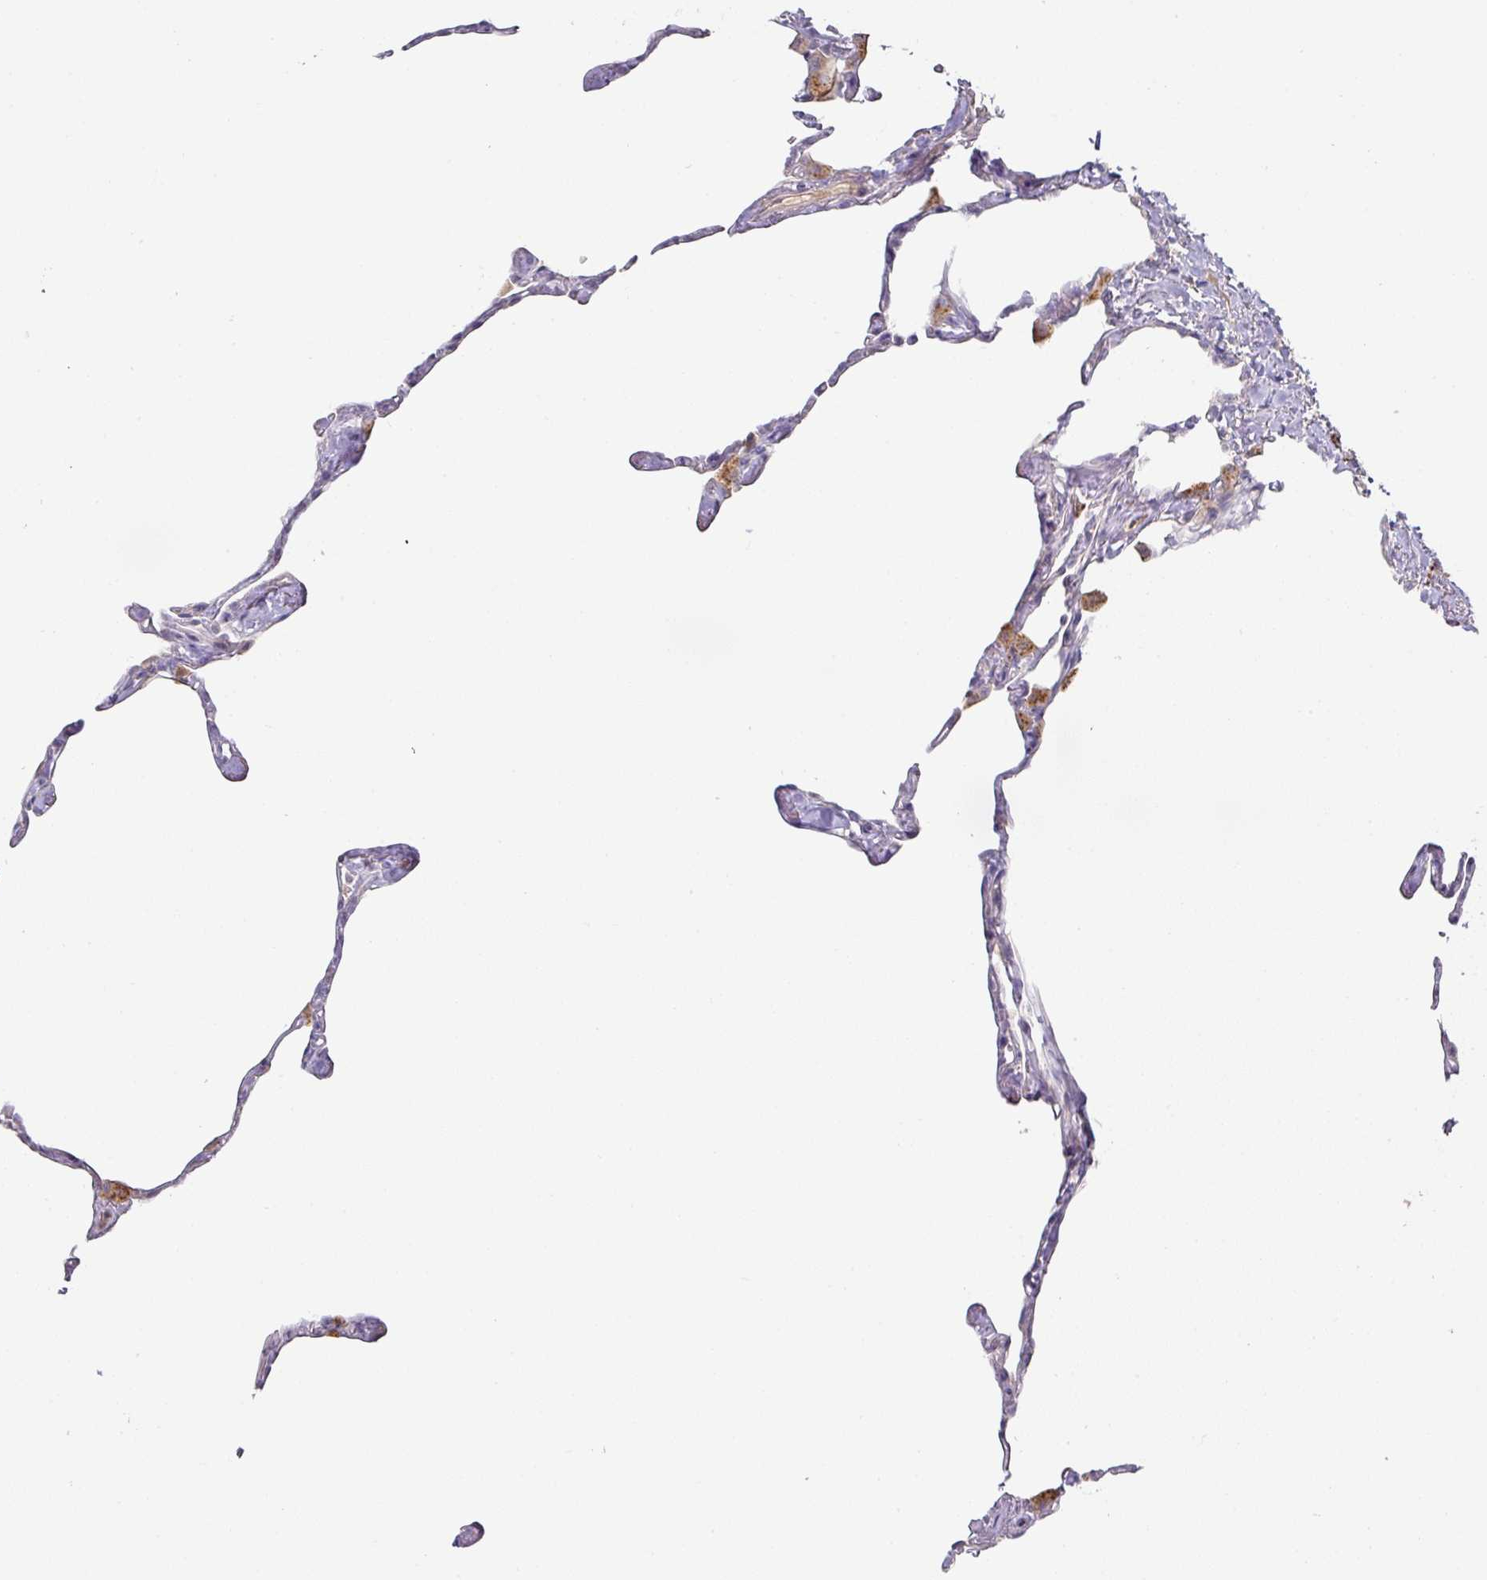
{"staining": {"intensity": "negative", "quantity": "none", "location": "none"}, "tissue": "lung", "cell_type": "Alveolar cells", "image_type": "normal", "snomed": [{"axis": "morphology", "description": "Normal tissue, NOS"}, {"axis": "topography", "description": "Lung"}], "caption": "High power microscopy photomicrograph of an immunohistochemistry (IHC) photomicrograph of normal lung, revealing no significant positivity in alveolar cells. (DAB IHC visualized using brightfield microscopy, high magnification).", "gene": "TARM1", "patient": {"sex": "male", "age": 65}}